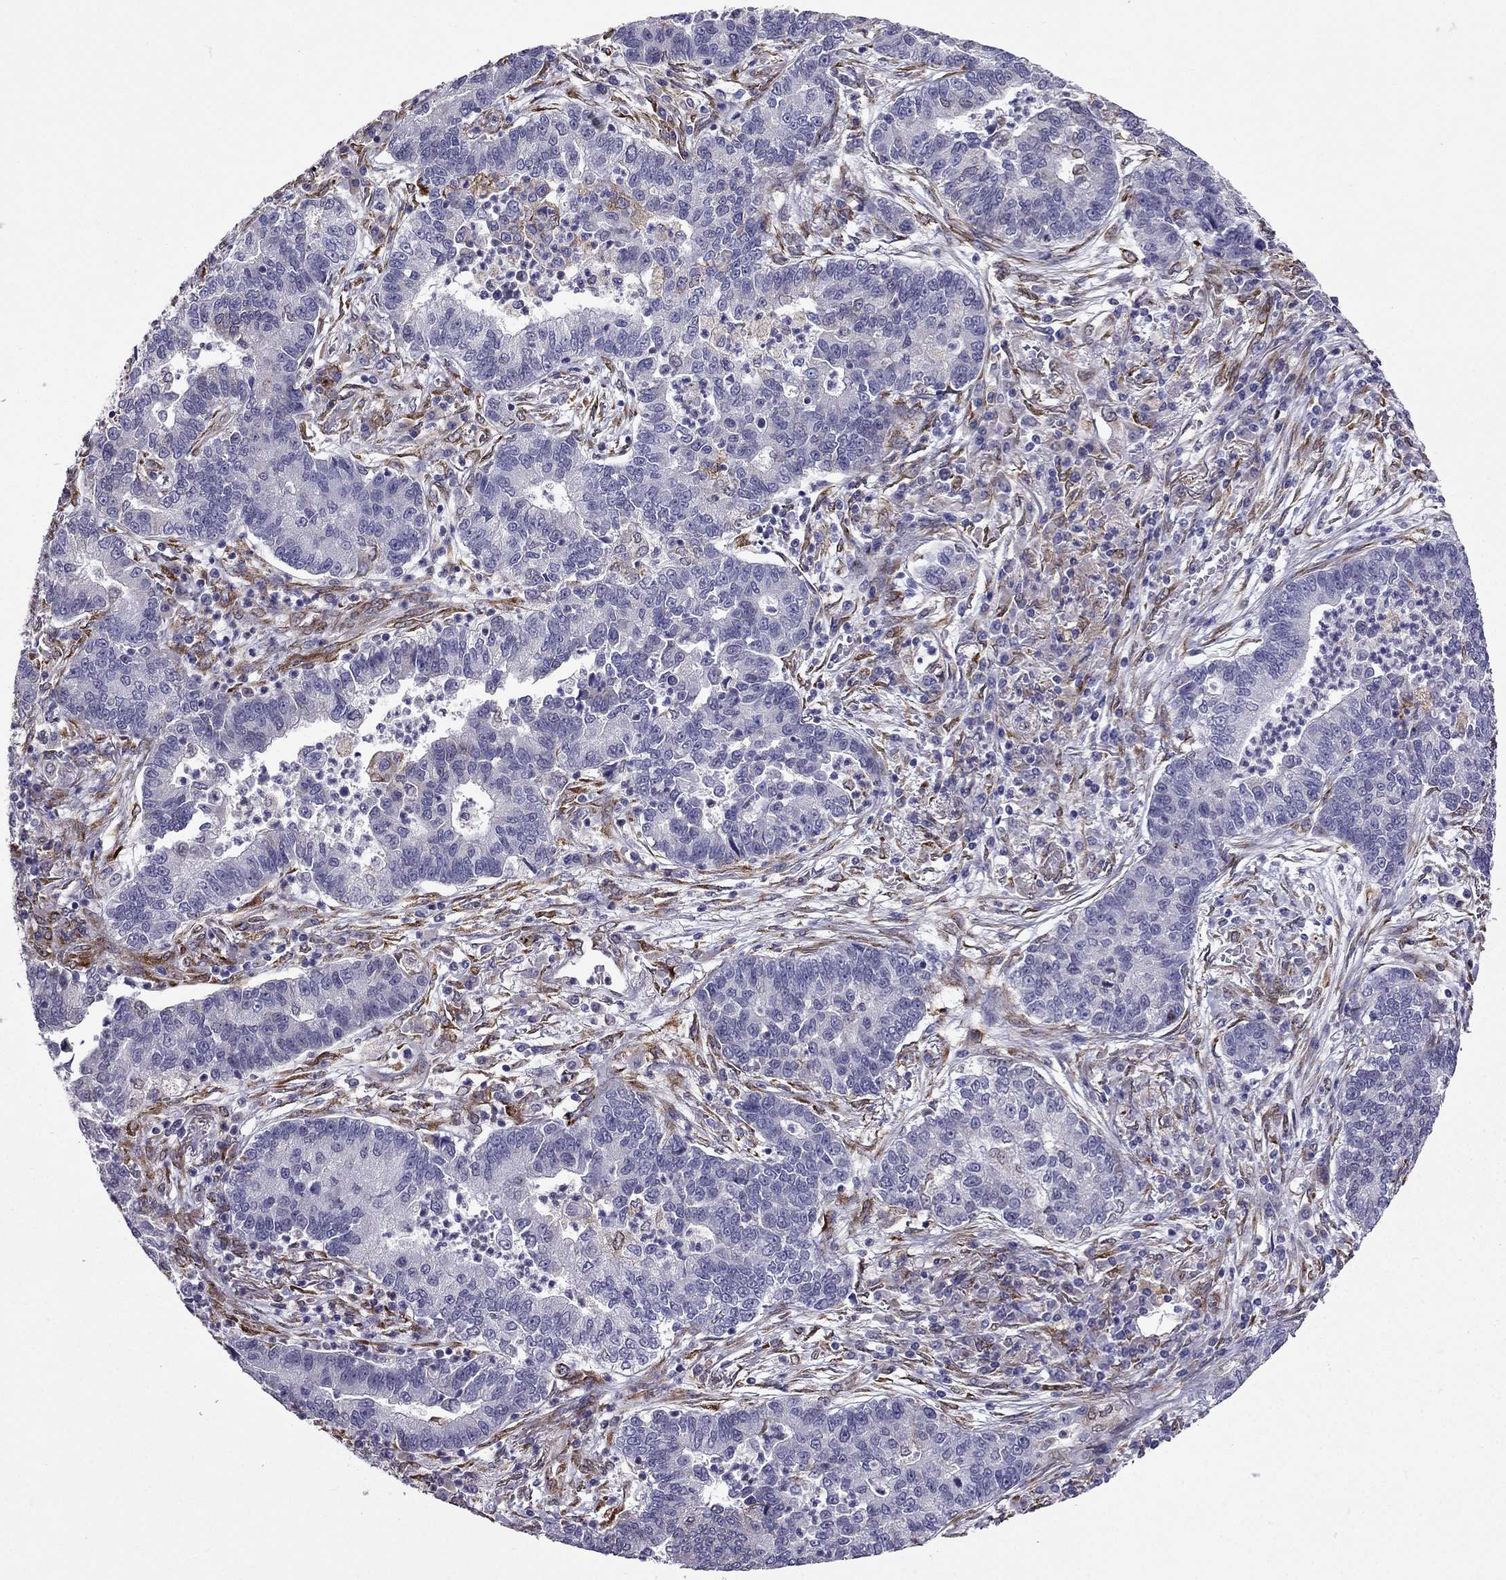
{"staining": {"intensity": "negative", "quantity": "none", "location": "none"}, "tissue": "lung cancer", "cell_type": "Tumor cells", "image_type": "cancer", "snomed": [{"axis": "morphology", "description": "Adenocarcinoma, NOS"}, {"axis": "topography", "description": "Lung"}], "caption": "High magnification brightfield microscopy of lung cancer stained with DAB (3,3'-diaminobenzidine) (brown) and counterstained with hematoxylin (blue): tumor cells show no significant staining.", "gene": "IKBIP", "patient": {"sex": "female", "age": 57}}